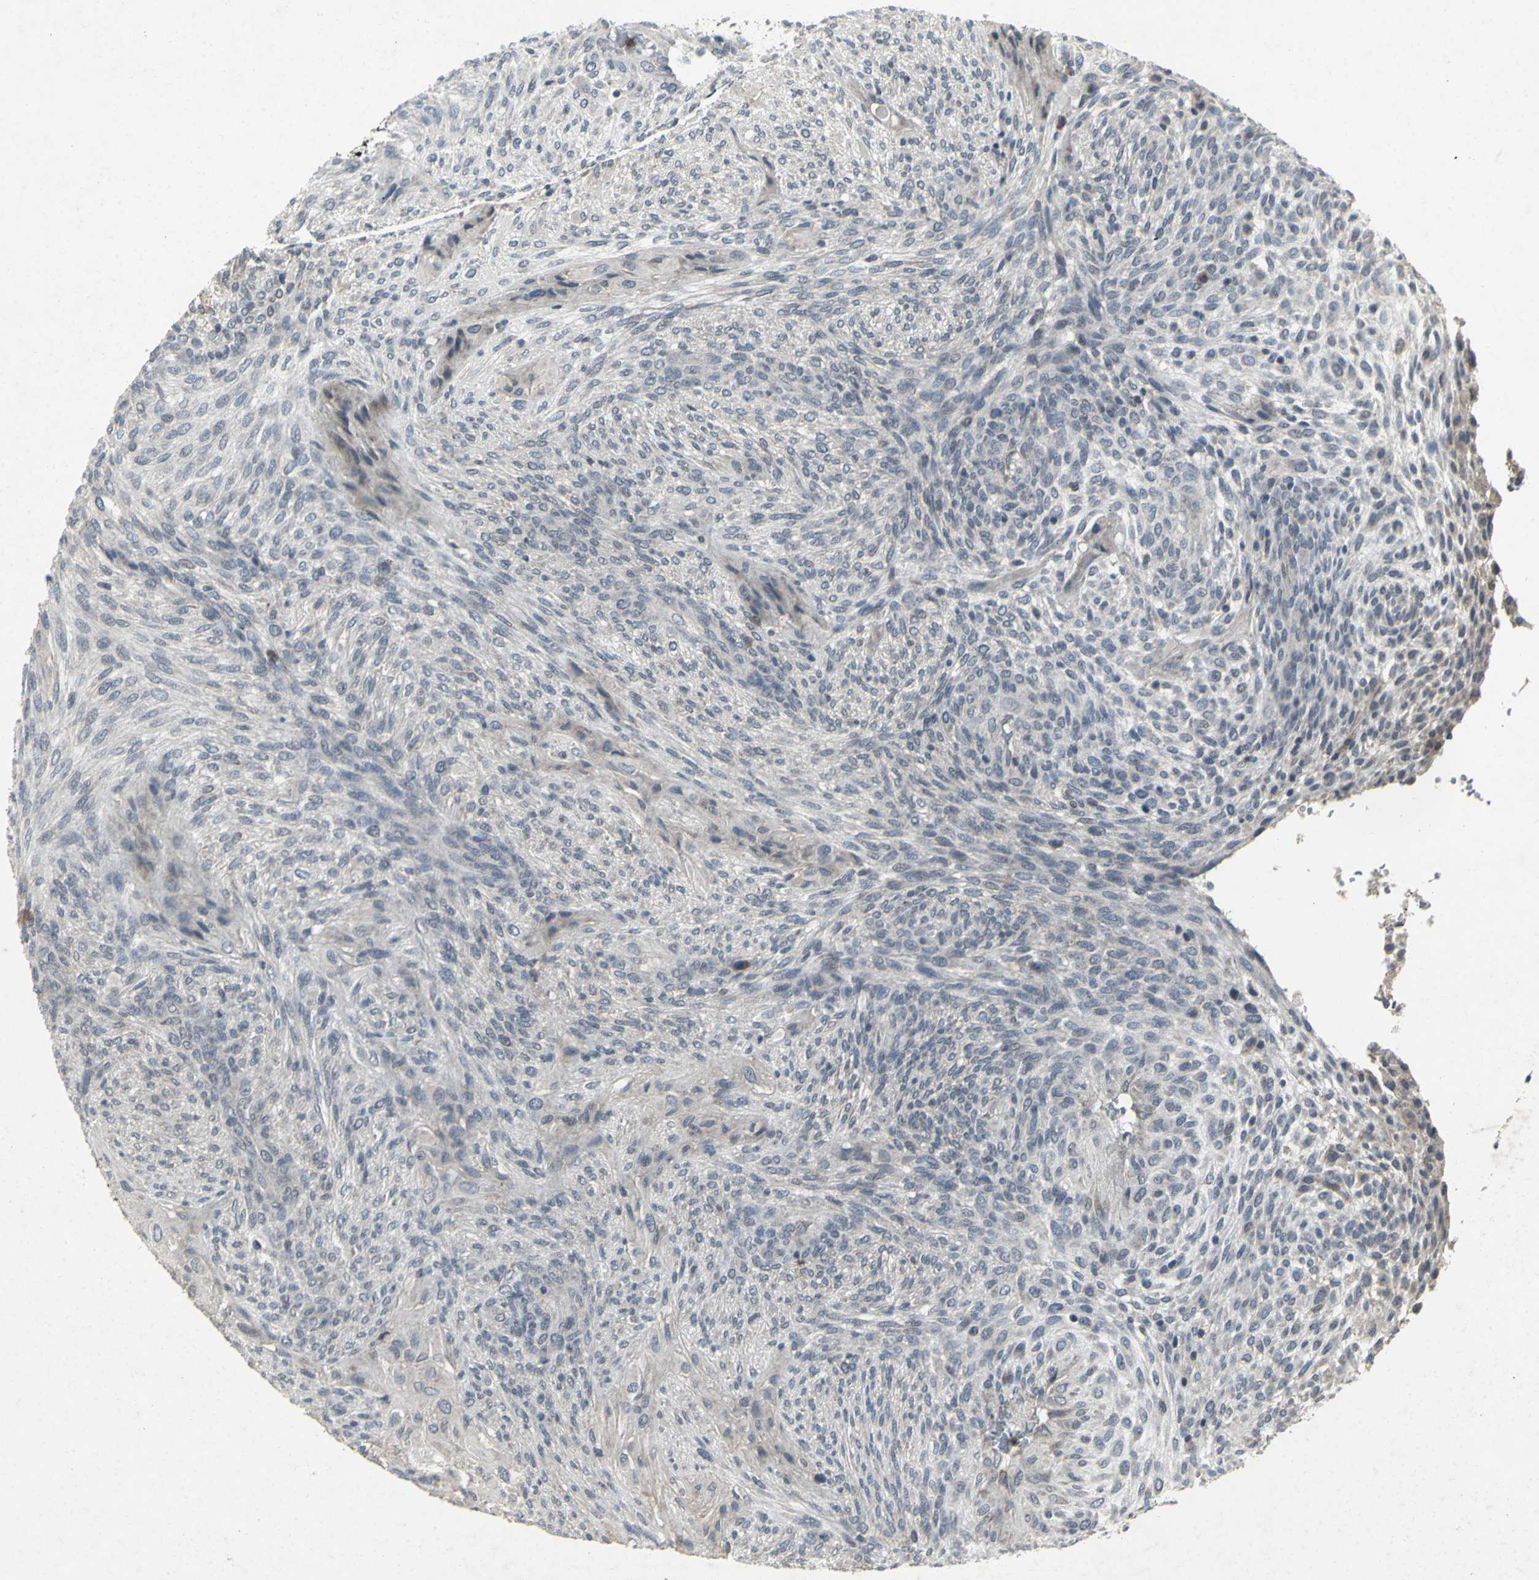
{"staining": {"intensity": "negative", "quantity": "none", "location": "none"}, "tissue": "glioma", "cell_type": "Tumor cells", "image_type": "cancer", "snomed": [{"axis": "morphology", "description": "Glioma, malignant, High grade"}, {"axis": "topography", "description": "Cerebral cortex"}], "caption": "This histopathology image is of glioma stained with immunohistochemistry to label a protein in brown with the nuclei are counter-stained blue. There is no positivity in tumor cells. (Immunohistochemistry, brightfield microscopy, high magnification).", "gene": "BMP4", "patient": {"sex": "female", "age": 55}}